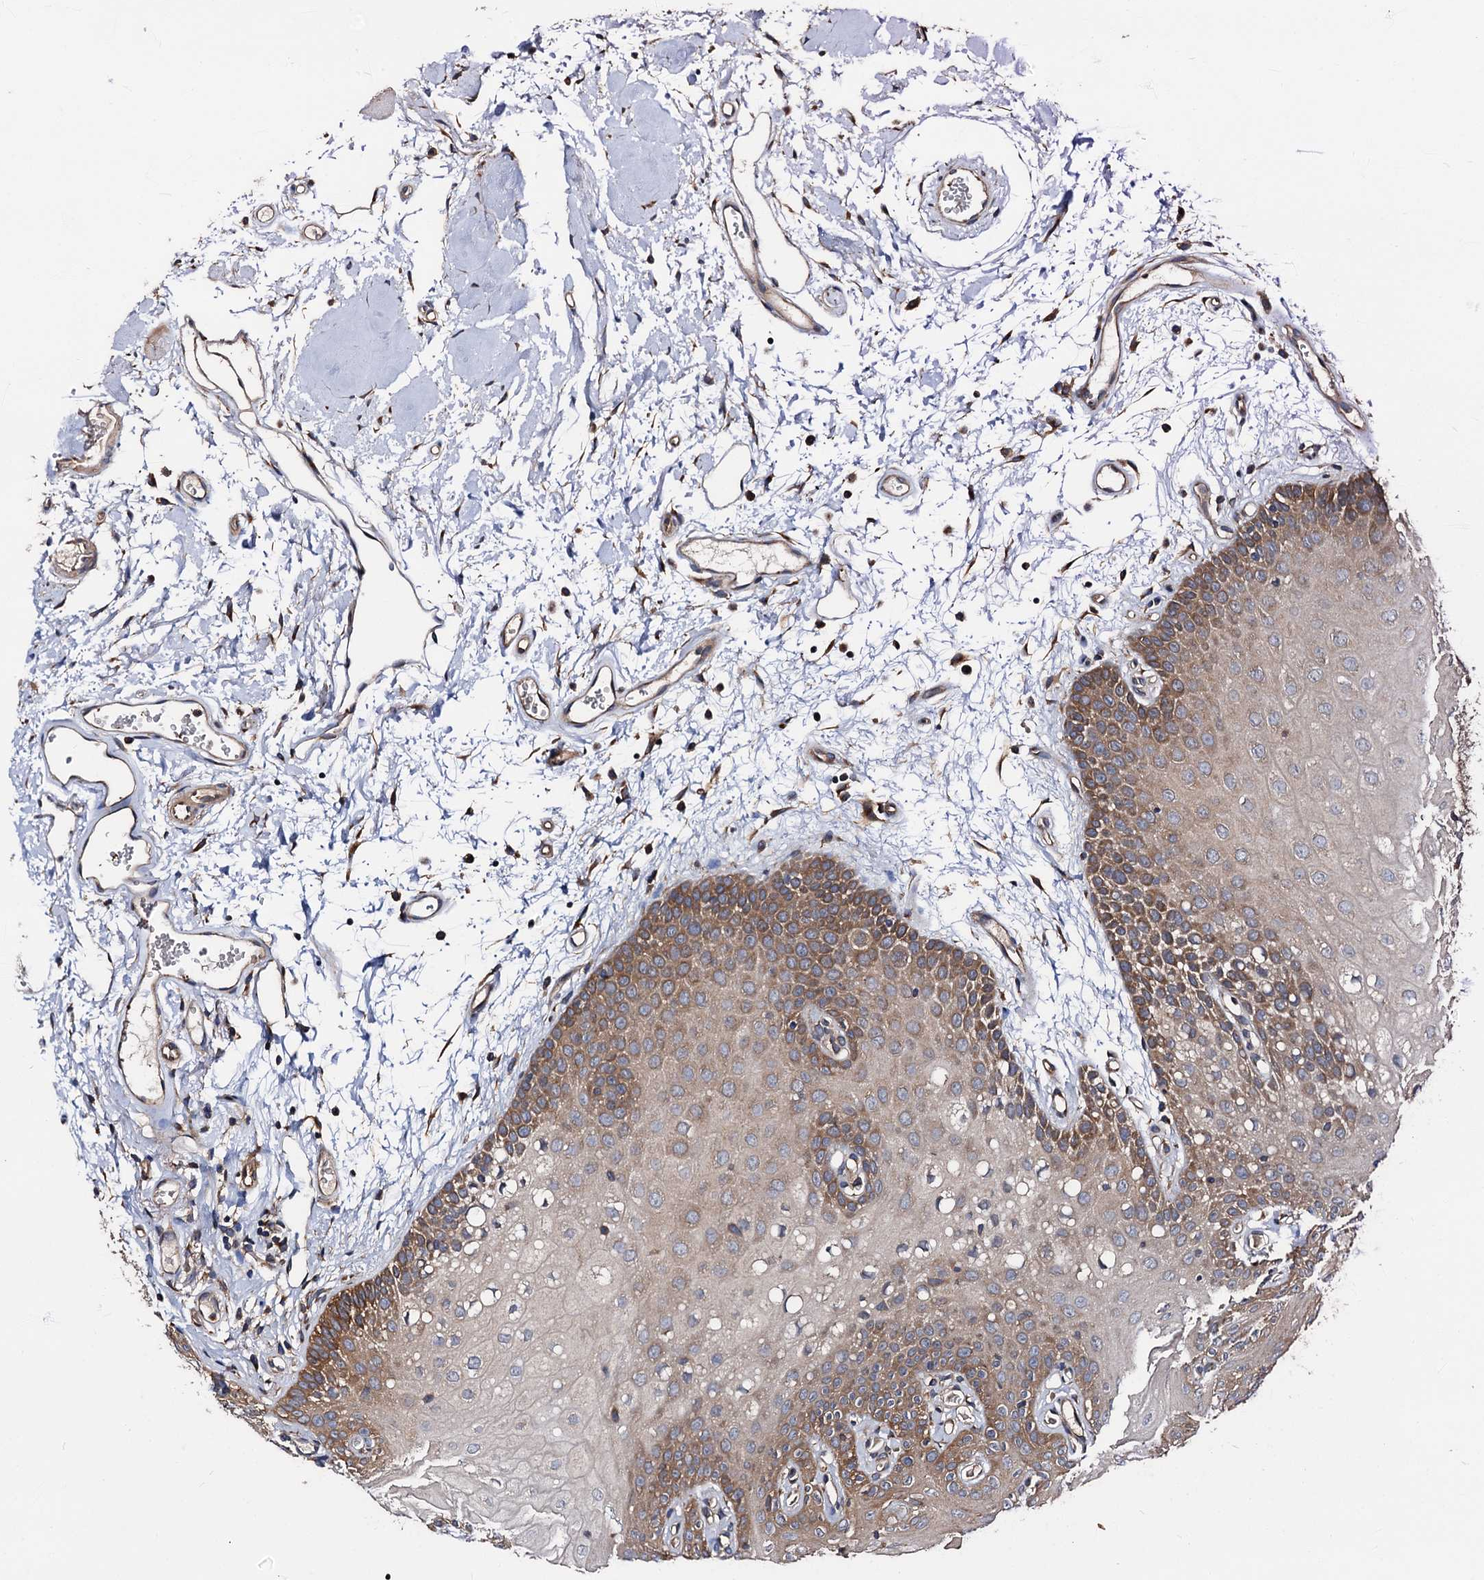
{"staining": {"intensity": "moderate", "quantity": ">75%", "location": "cytoplasmic/membranous"}, "tissue": "oral mucosa", "cell_type": "Squamous epithelial cells", "image_type": "normal", "snomed": [{"axis": "morphology", "description": "Normal tissue, NOS"}, {"axis": "topography", "description": "Oral tissue"}, {"axis": "topography", "description": "Tounge, NOS"}], "caption": "Immunohistochemistry (IHC) micrograph of benign human oral mucosa stained for a protein (brown), which exhibits medium levels of moderate cytoplasmic/membranous positivity in about >75% of squamous epithelial cells.", "gene": "PEX5", "patient": {"sex": "female", "age": 73}}